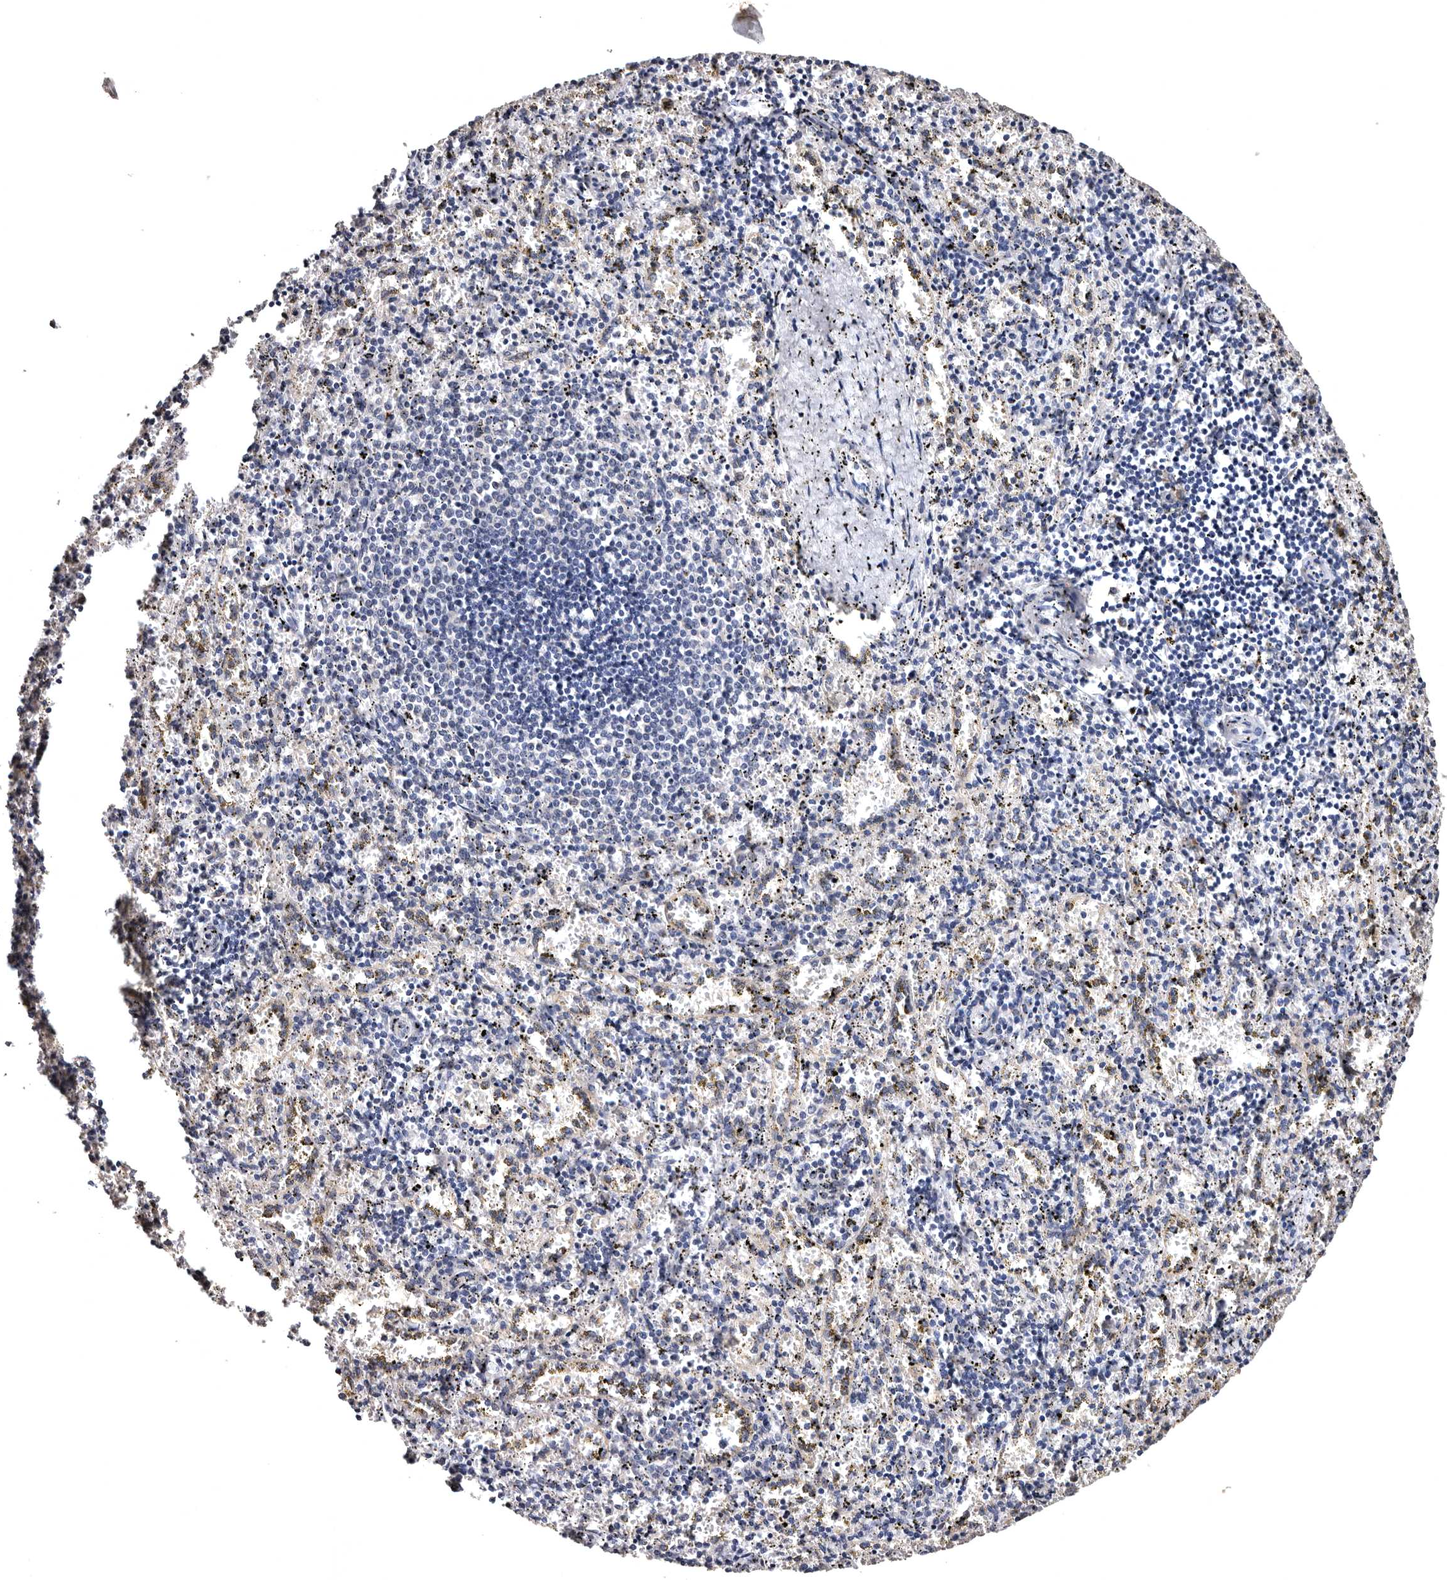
{"staining": {"intensity": "negative", "quantity": "none", "location": "none"}, "tissue": "spleen", "cell_type": "Cells in red pulp", "image_type": "normal", "snomed": [{"axis": "morphology", "description": "Normal tissue, NOS"}, {"axis": "topography", "description": "Spleen"}], "caption": "Protein analysis of benign spleen reveals no significant expression in cells in red pulp.", "gene": "FAM91A1", "patient": {"sex": "male", "age": 11}}